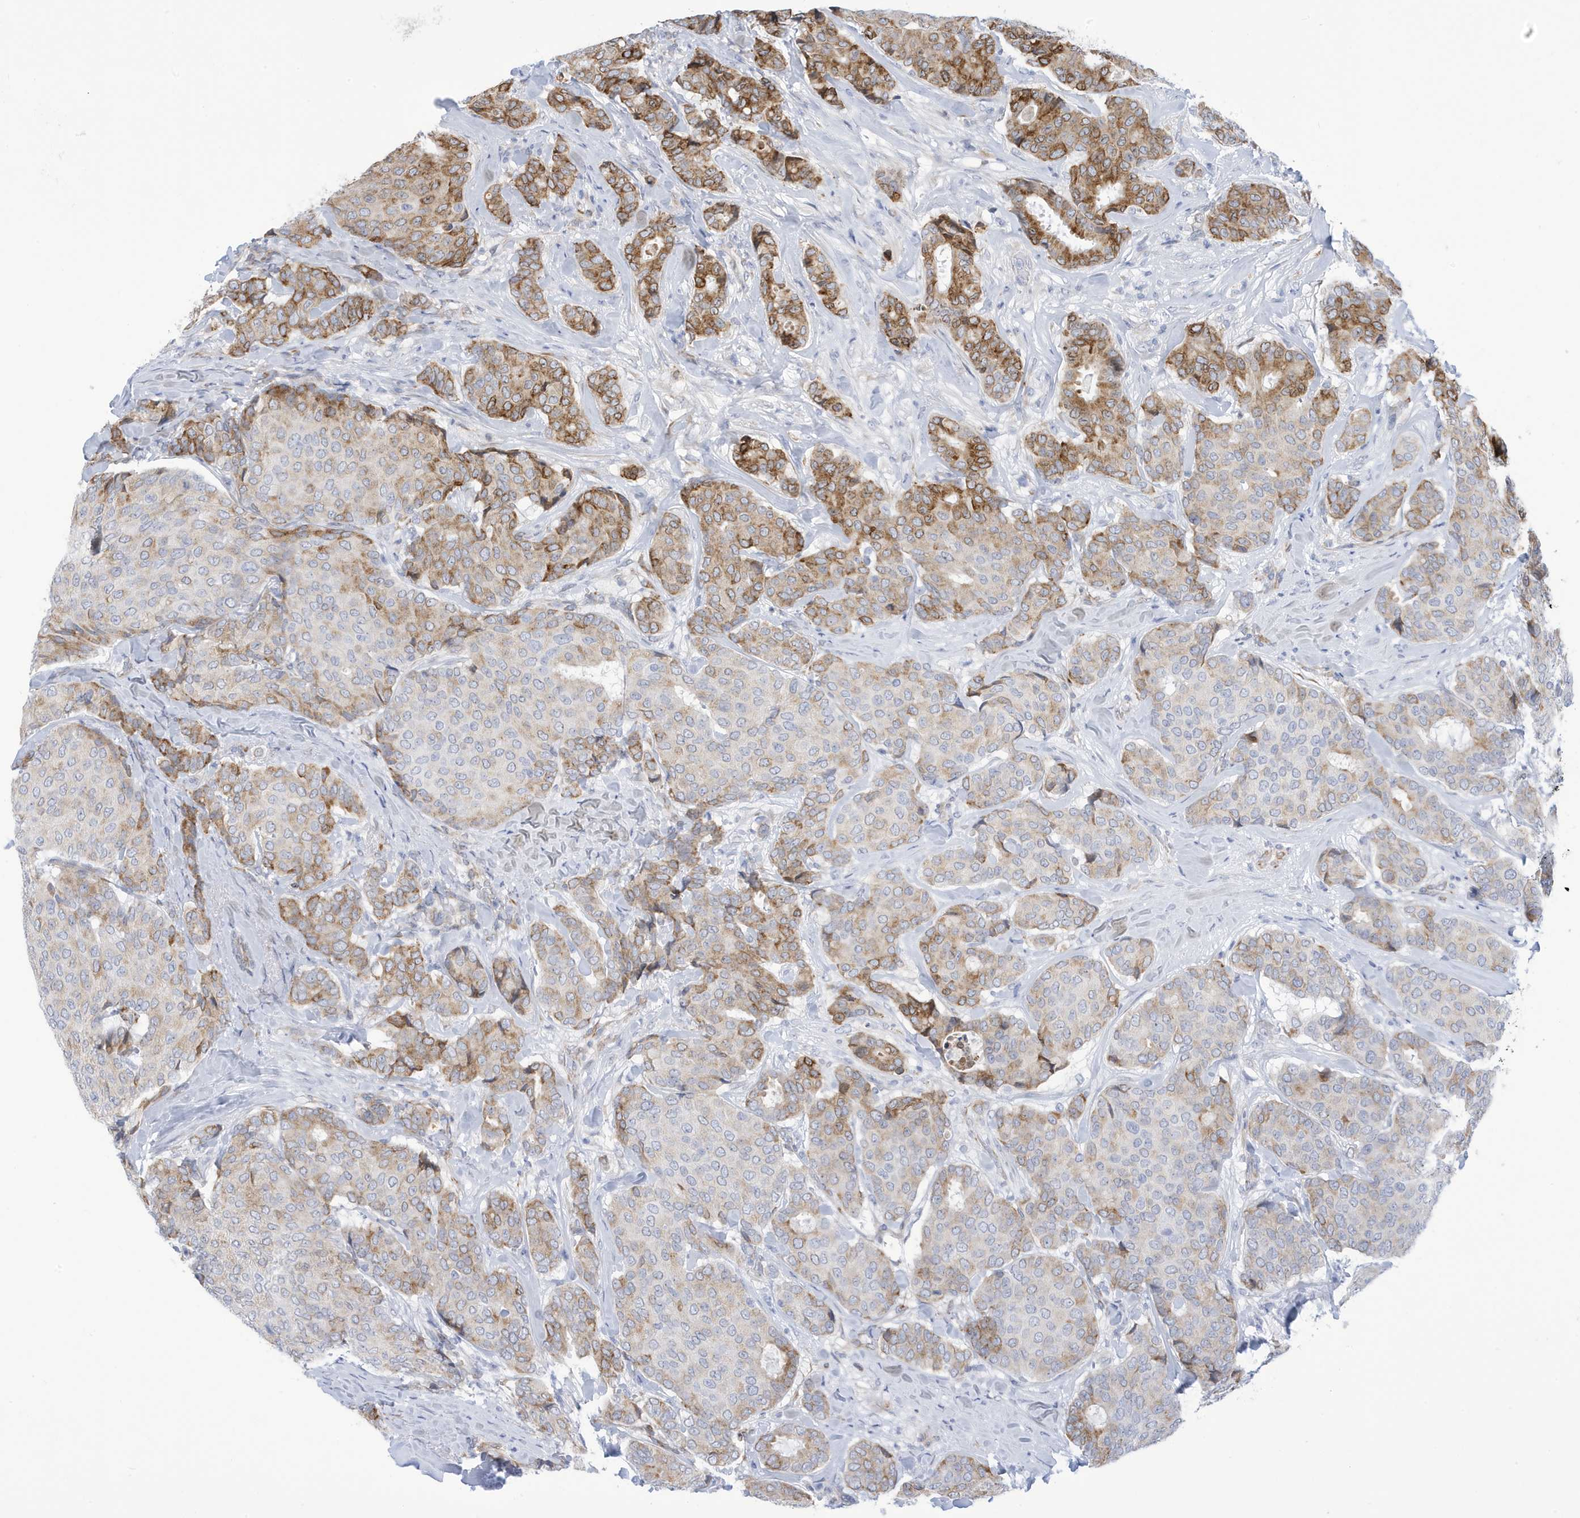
{"staining": {"intensity": "moderate", "quantity": "25%-75%", "location": "cytoplasmic/membranous"}, "tissue": "breast cancer", "cell_type": "Tumor cells", "image_type": "cancer", "snomed": [{"axis": "morphology", "description": "Duct carcinoma"}, {"axis": "topography", "description": "Breast"}], "caption": "IHC micrograph of breast cancer (infiltrating ductal carcinoma) stained for a protein (brown), which demonstrates medium levels of moderate cytoplasmic/membranous staining in approximately 25%-75% of tumor cells.", "gene": "SEMA3F", "patient": {"sex": "female", "age": 75}}